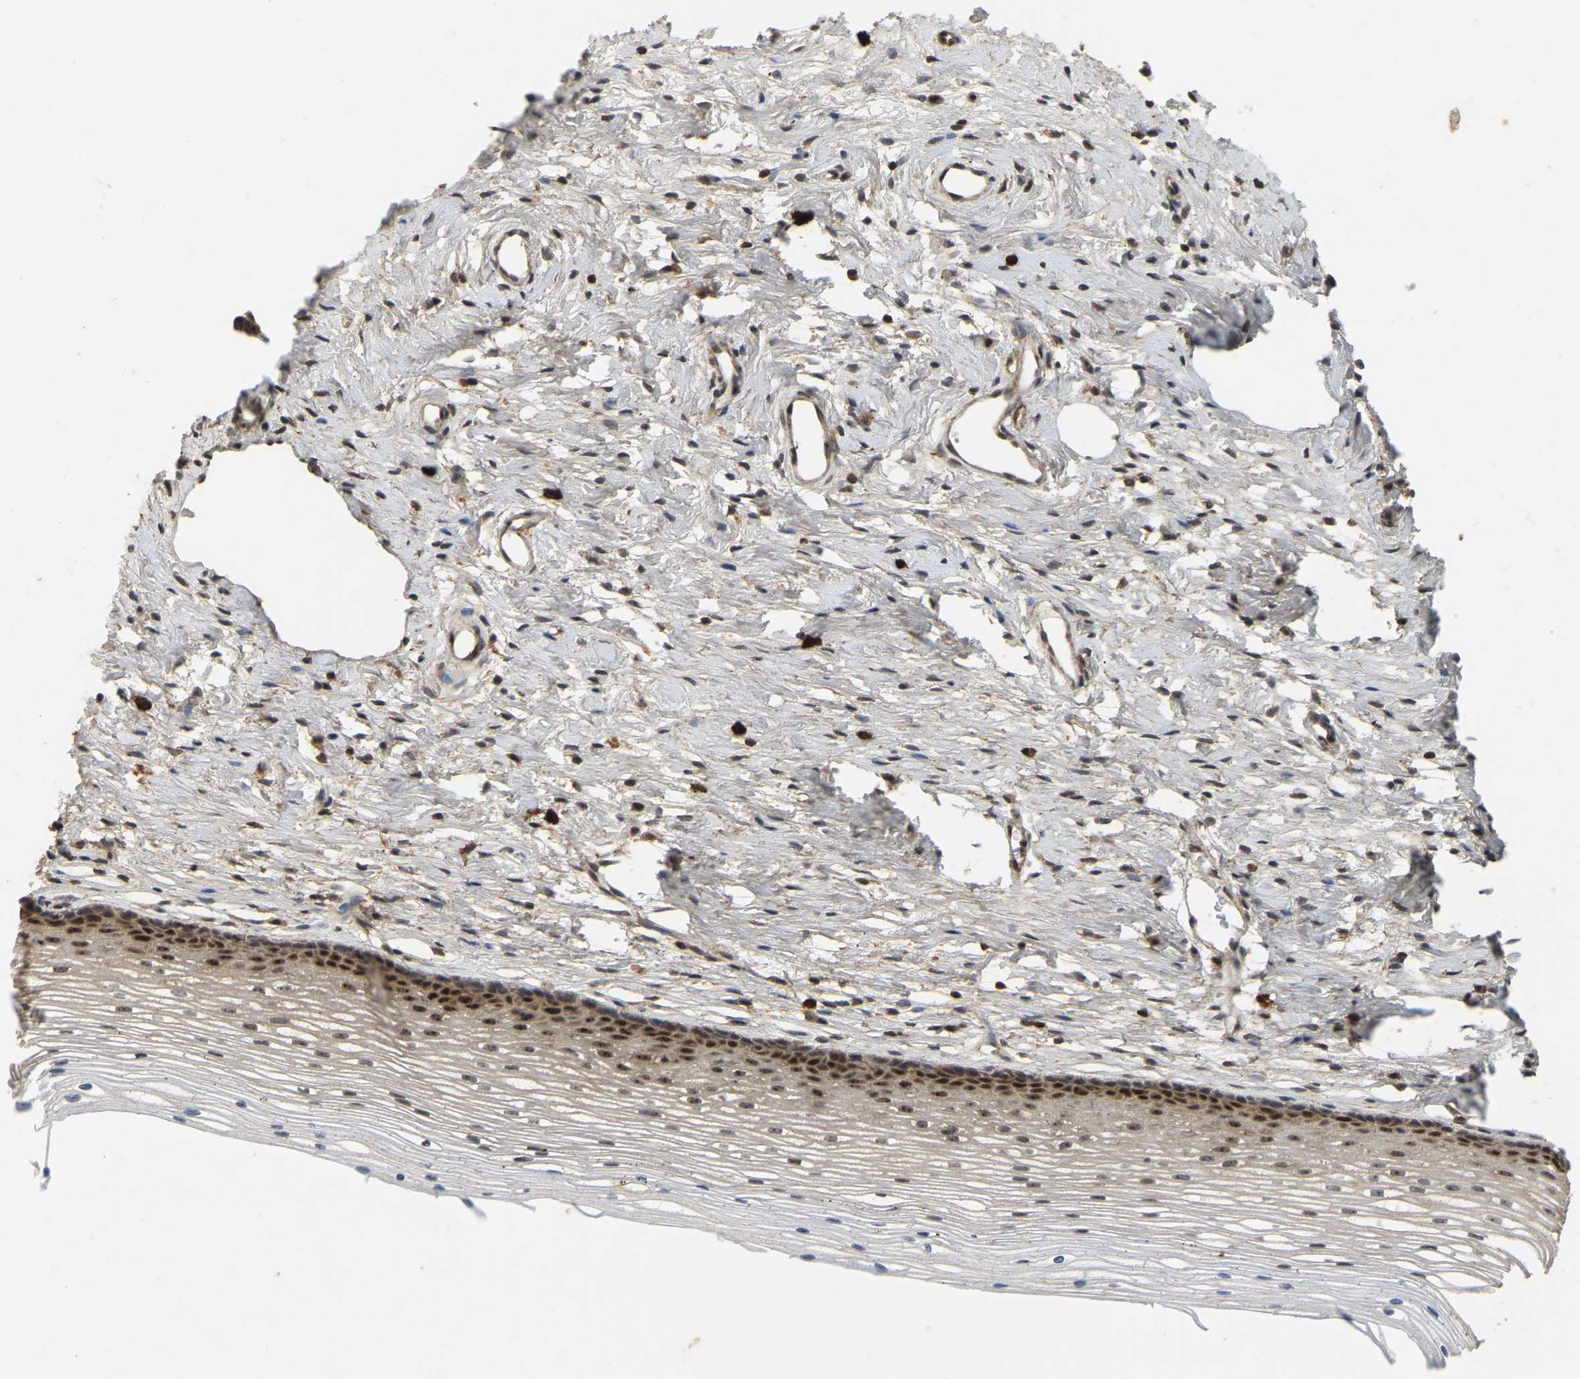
{"staining": {"intensity": "moderate", "quantity": "<25%", "location": "cytoplasmic/membranous,nuclear"}, "tissue": "cervix", "cell_type": "Glandular cells", "image_type": "normal", "snomed": [{"axis": "morphology", "description": "Normal tissue, NOS"}, {"axis": "topography", "description": "Cervix"}], "caption": "Immunohistochemical staining of unremarkable cervix demonstrates low levels of moderate cytoplasmic/membranous,nuclear positivity in about <25% of glandular cells.", "gene": "BRF2", "patient": {"sex": "female", "age": 77}}